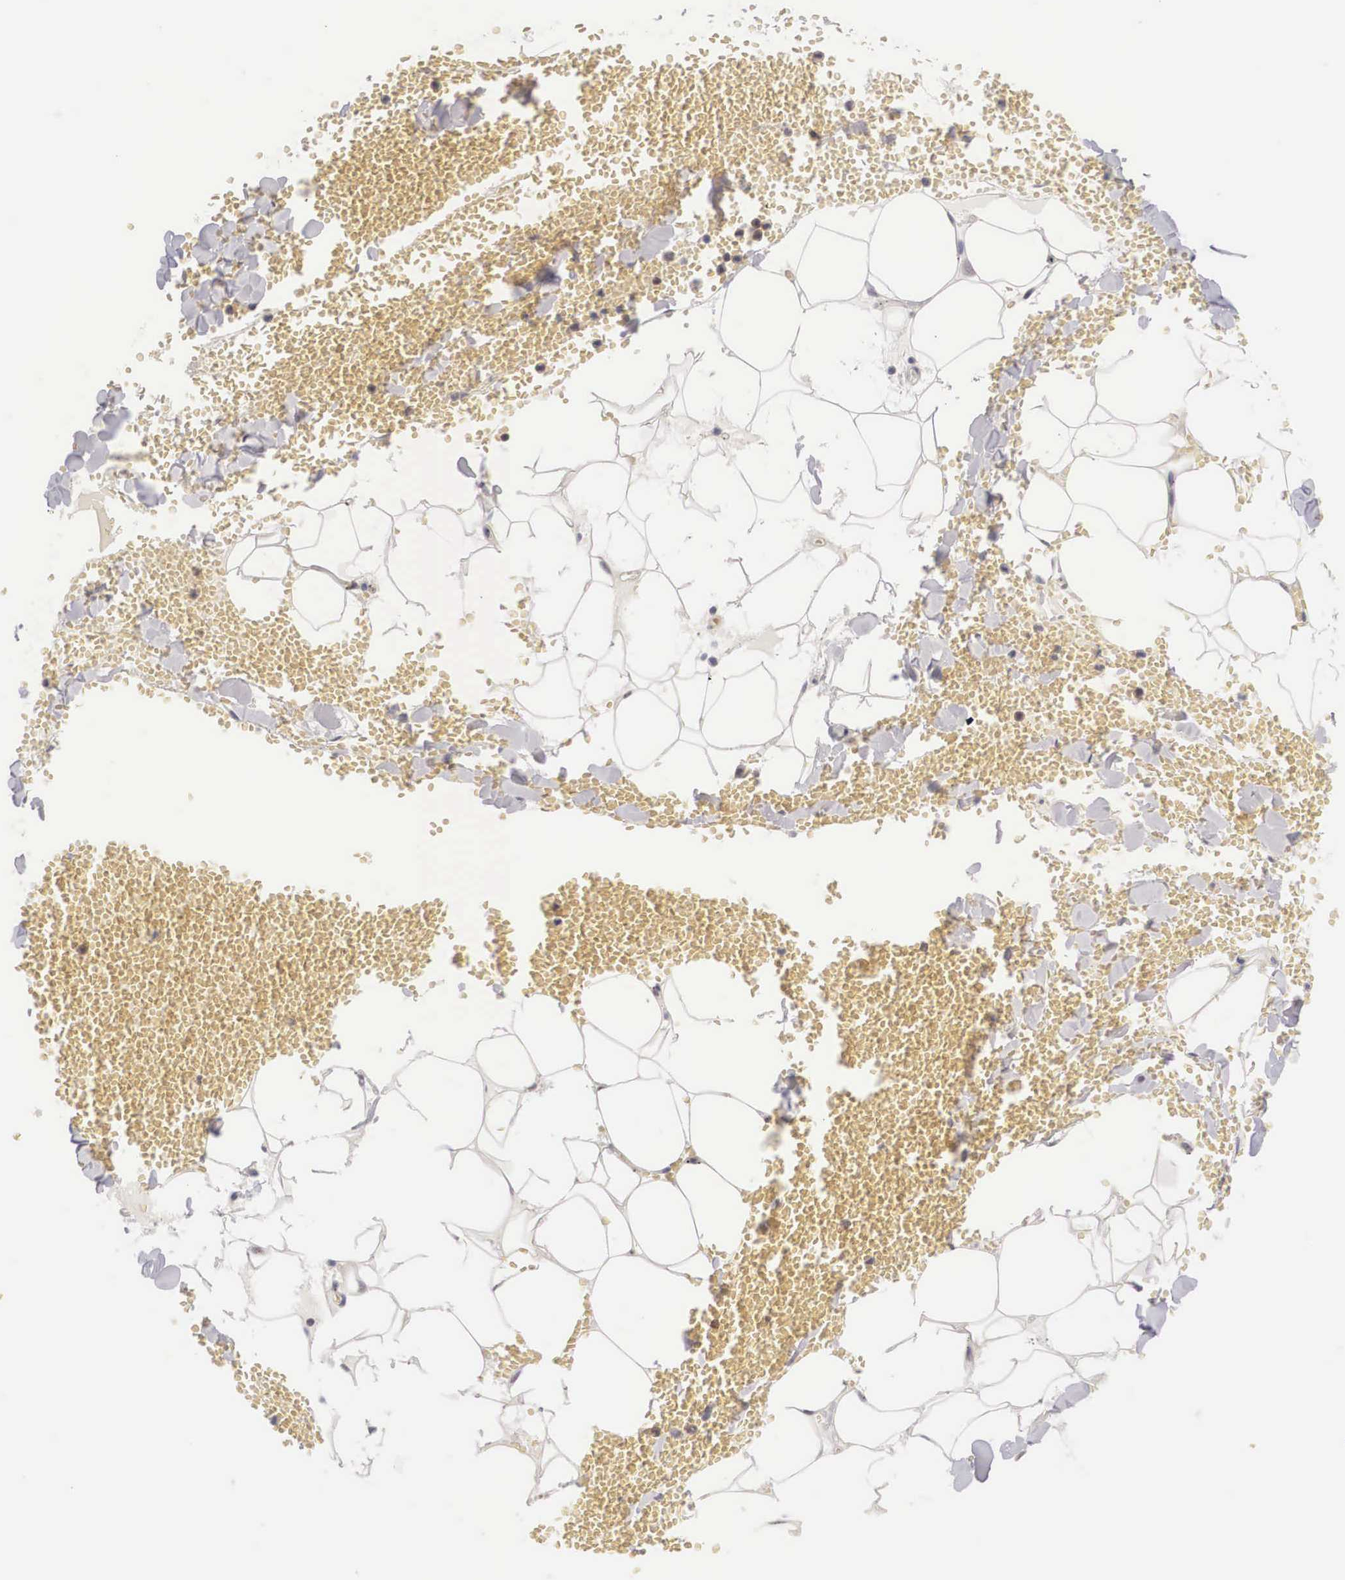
{"staining": {"intensity": "negative", "quantity": "none", "location": "none"}, "tissue": "adipose tissue", "cell_type": "Adipocytes", "image_type": "normal", "snomed": [{"axis": "morphology", "description": "Normal tissue, NOS"}, {"axis": "morphology", "description": "Inflammation, NOS"}, {"axis": "topography", "description": "Lymph node"}, {"axis": "topography", "description": "Peripheral nerve tissue"}], "caption": "The IHC micrograph has no significant positivity in adipocytes of adipose tissue.", "gene": "FAM47A", "patient": {"sex": "male", "age": 52}}